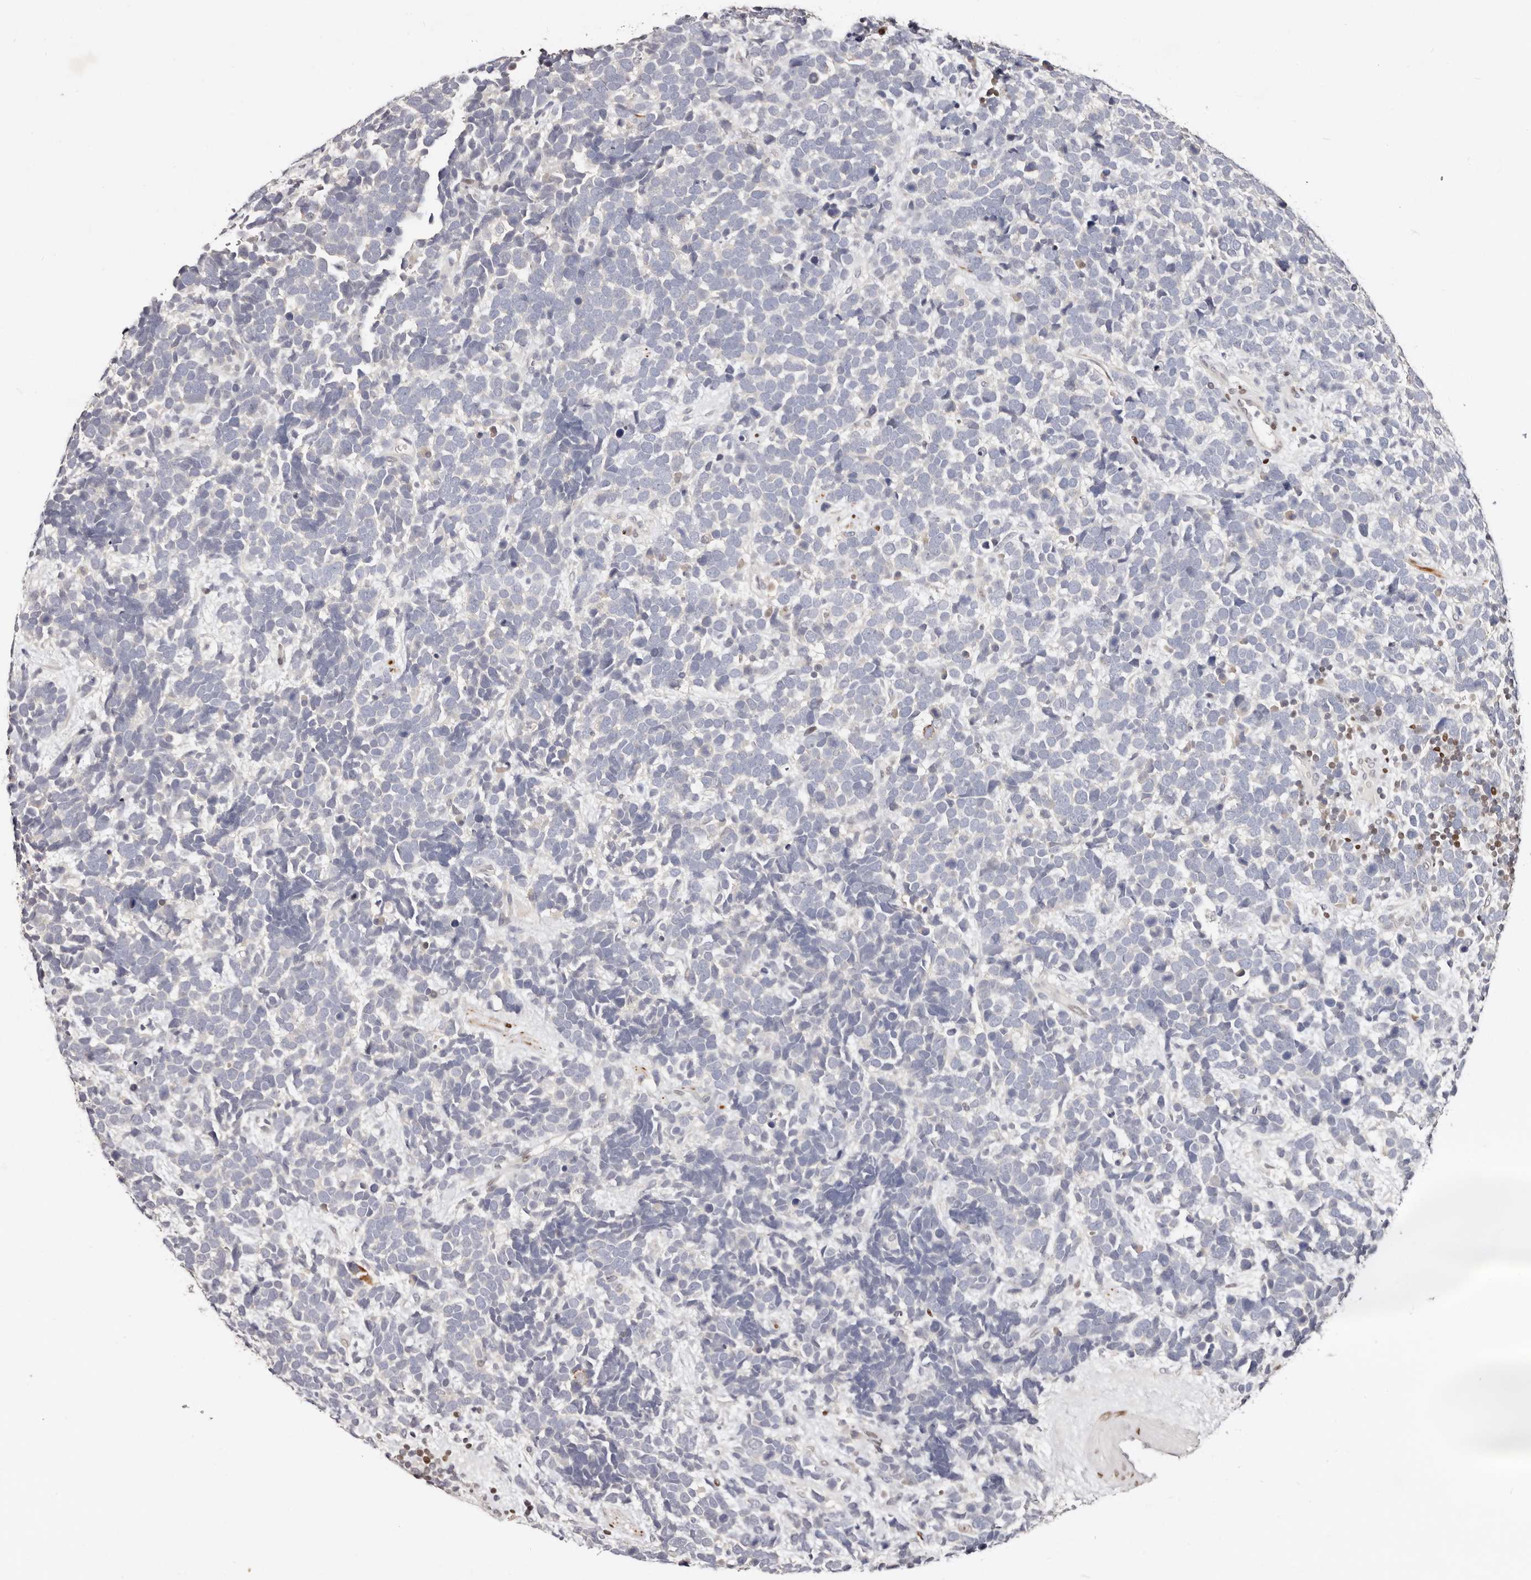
{"staining": {"intensity": "negative", "quantity": "none", "location": "none"}, "tissue": "urothelial cancer", "cell_type": "Tumor cells", "image_type": "cancer", "snomed": [{"axis": "morphology", "description": "Urothelial carcinoma, High grade"}, {"axis": "topography", "description": "Urinary bladder"}], "caption": "High magnification brightfield microscopy of urothelial cancer stained with DAB (brown) and counterstained with hematoxylin (blue): tumor cells show no significant staining.", "gene": "IQGAP3", "patient": {"sex": "female", "age": 82}}